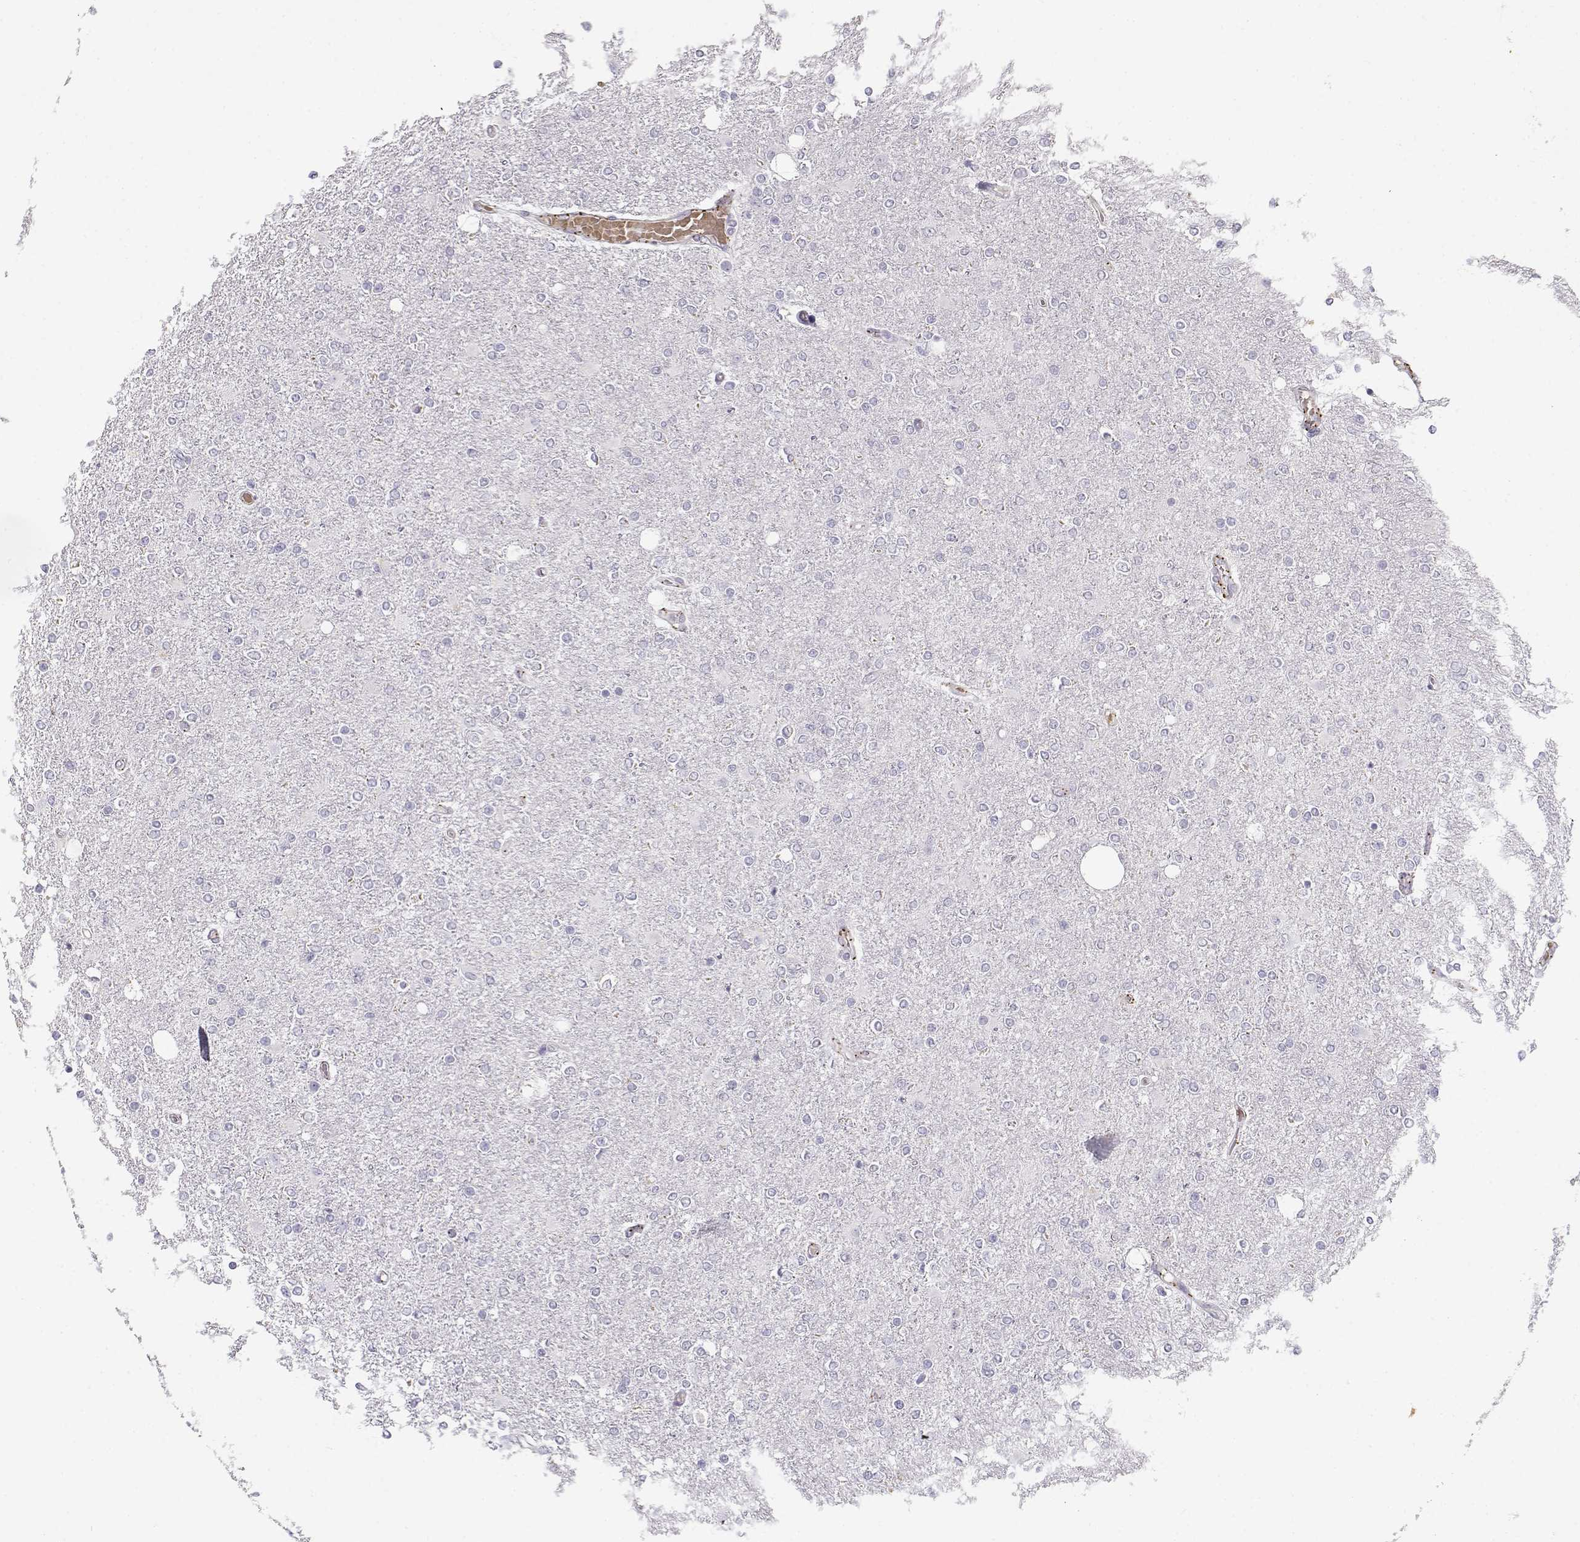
{"staining": {"intensity": "negative", "quantity": "none", "location": "none"}, "tissue": "glioma", "cell_type": "Tumor cells", "image_type": "cancer", "snomed": [{"axis": "morphology", "description": "Glioma, malignant, High grade"}, {"axis": "topography", "description": "Cerebral cortex"}], "caption": "This is a micrograph of immunohistochemistry staining of malignant high-grade glioma, which shows no staining in tumor cells.", "gene": "MYO1A", "patient": {"sex": "male", "age": 70}}